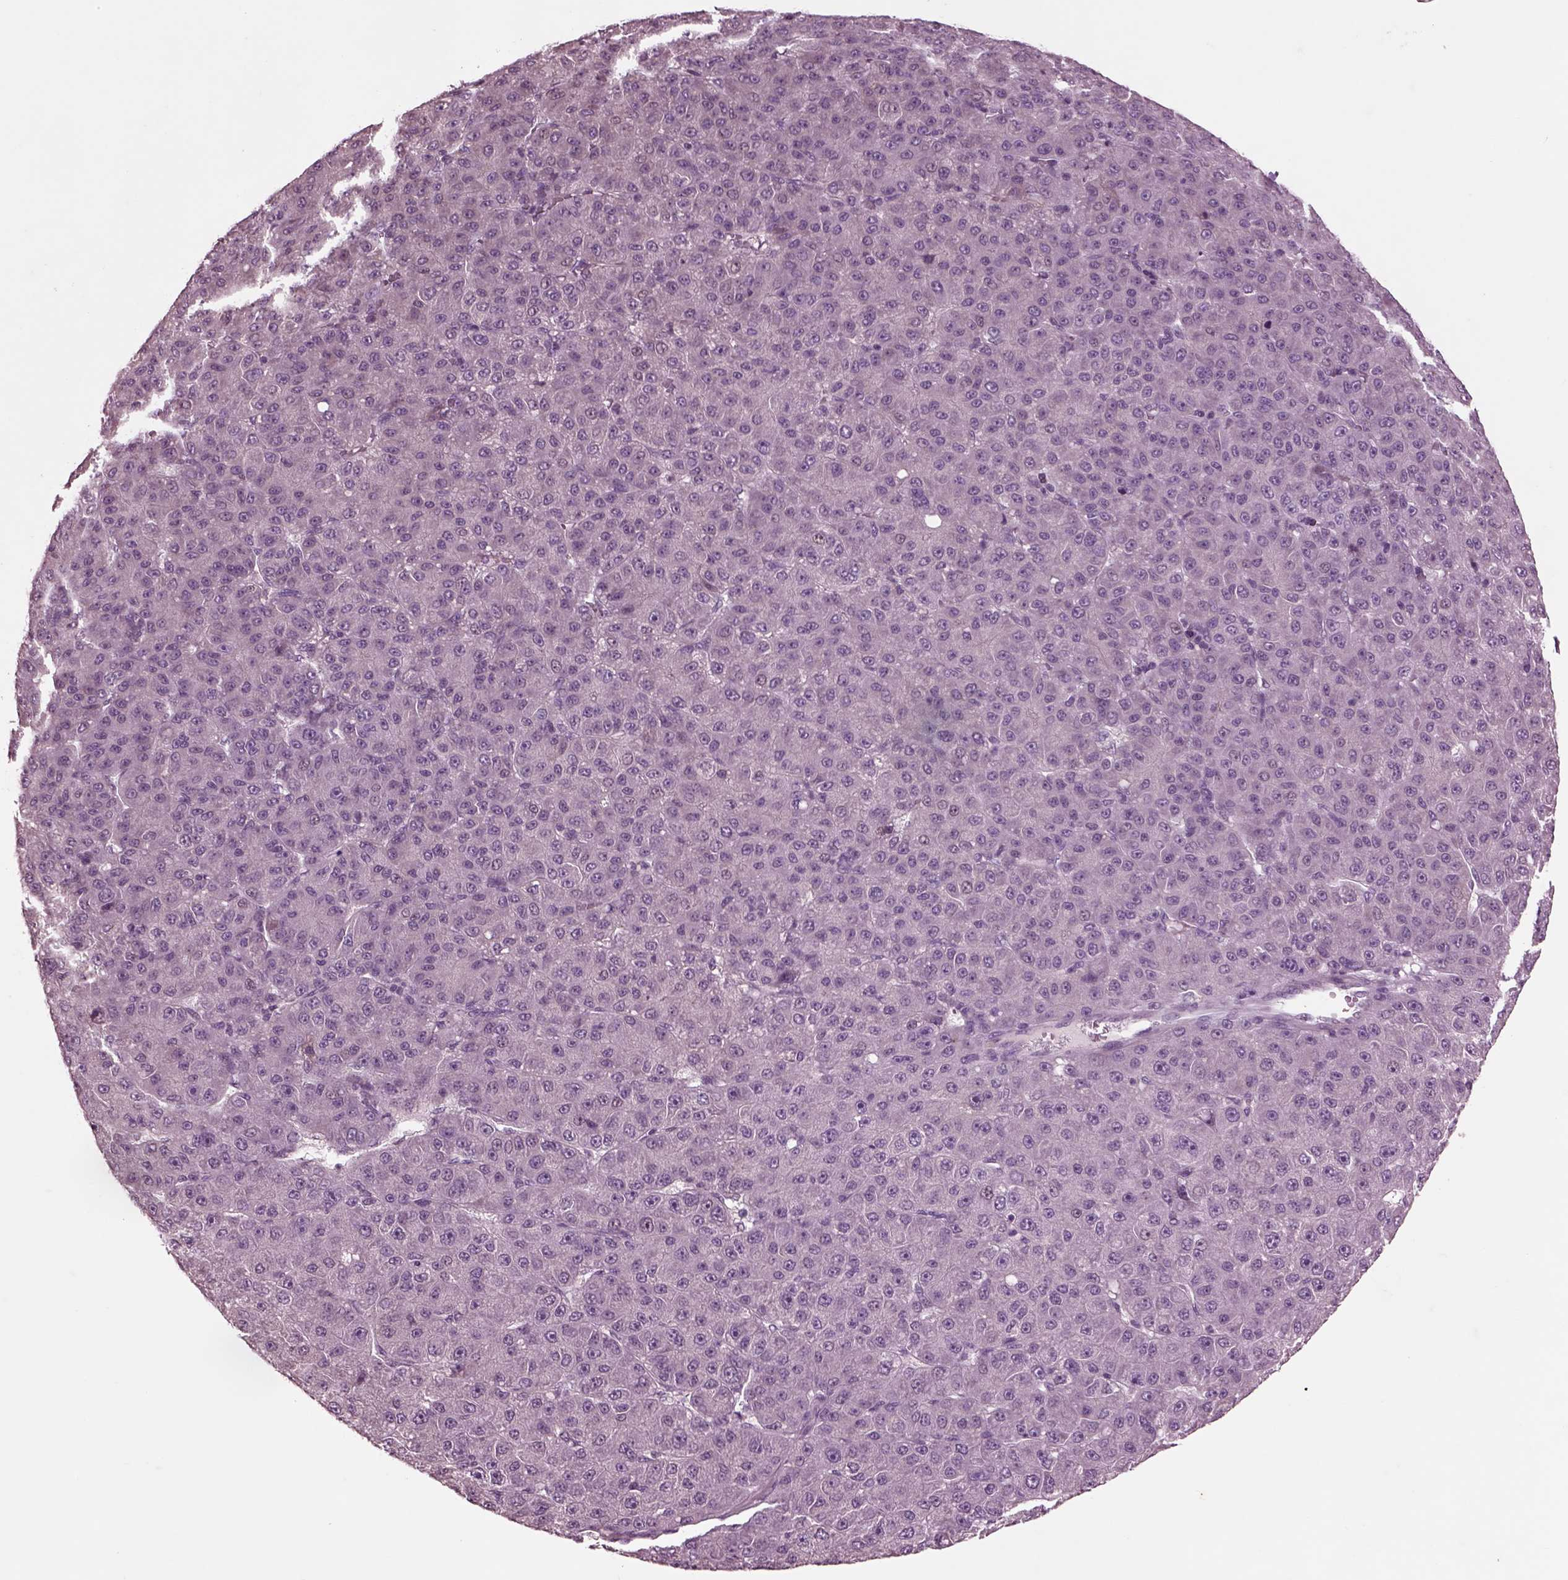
{"staining": {"intensity": "negative", "quantity": "none", "location": "none"}, "tissue": "liver cancer", "cell_type": "Tumor cells", "image_type": "cancer", "snomed": [{"axis": "morphology", "description": "Carcinoma, Hepatocellular, NOS"}, {"axis": "topography", "description": "Liver"}], "caption": "DAB (3,3'-diaminobenzidine) immunohistochemical staining of human liver cancer (hepatocellular carcinoma) exhibits no significant positivity in tumor cells.", "gene": "CHGB", "patient": {"sex": "male", "age": 67}}